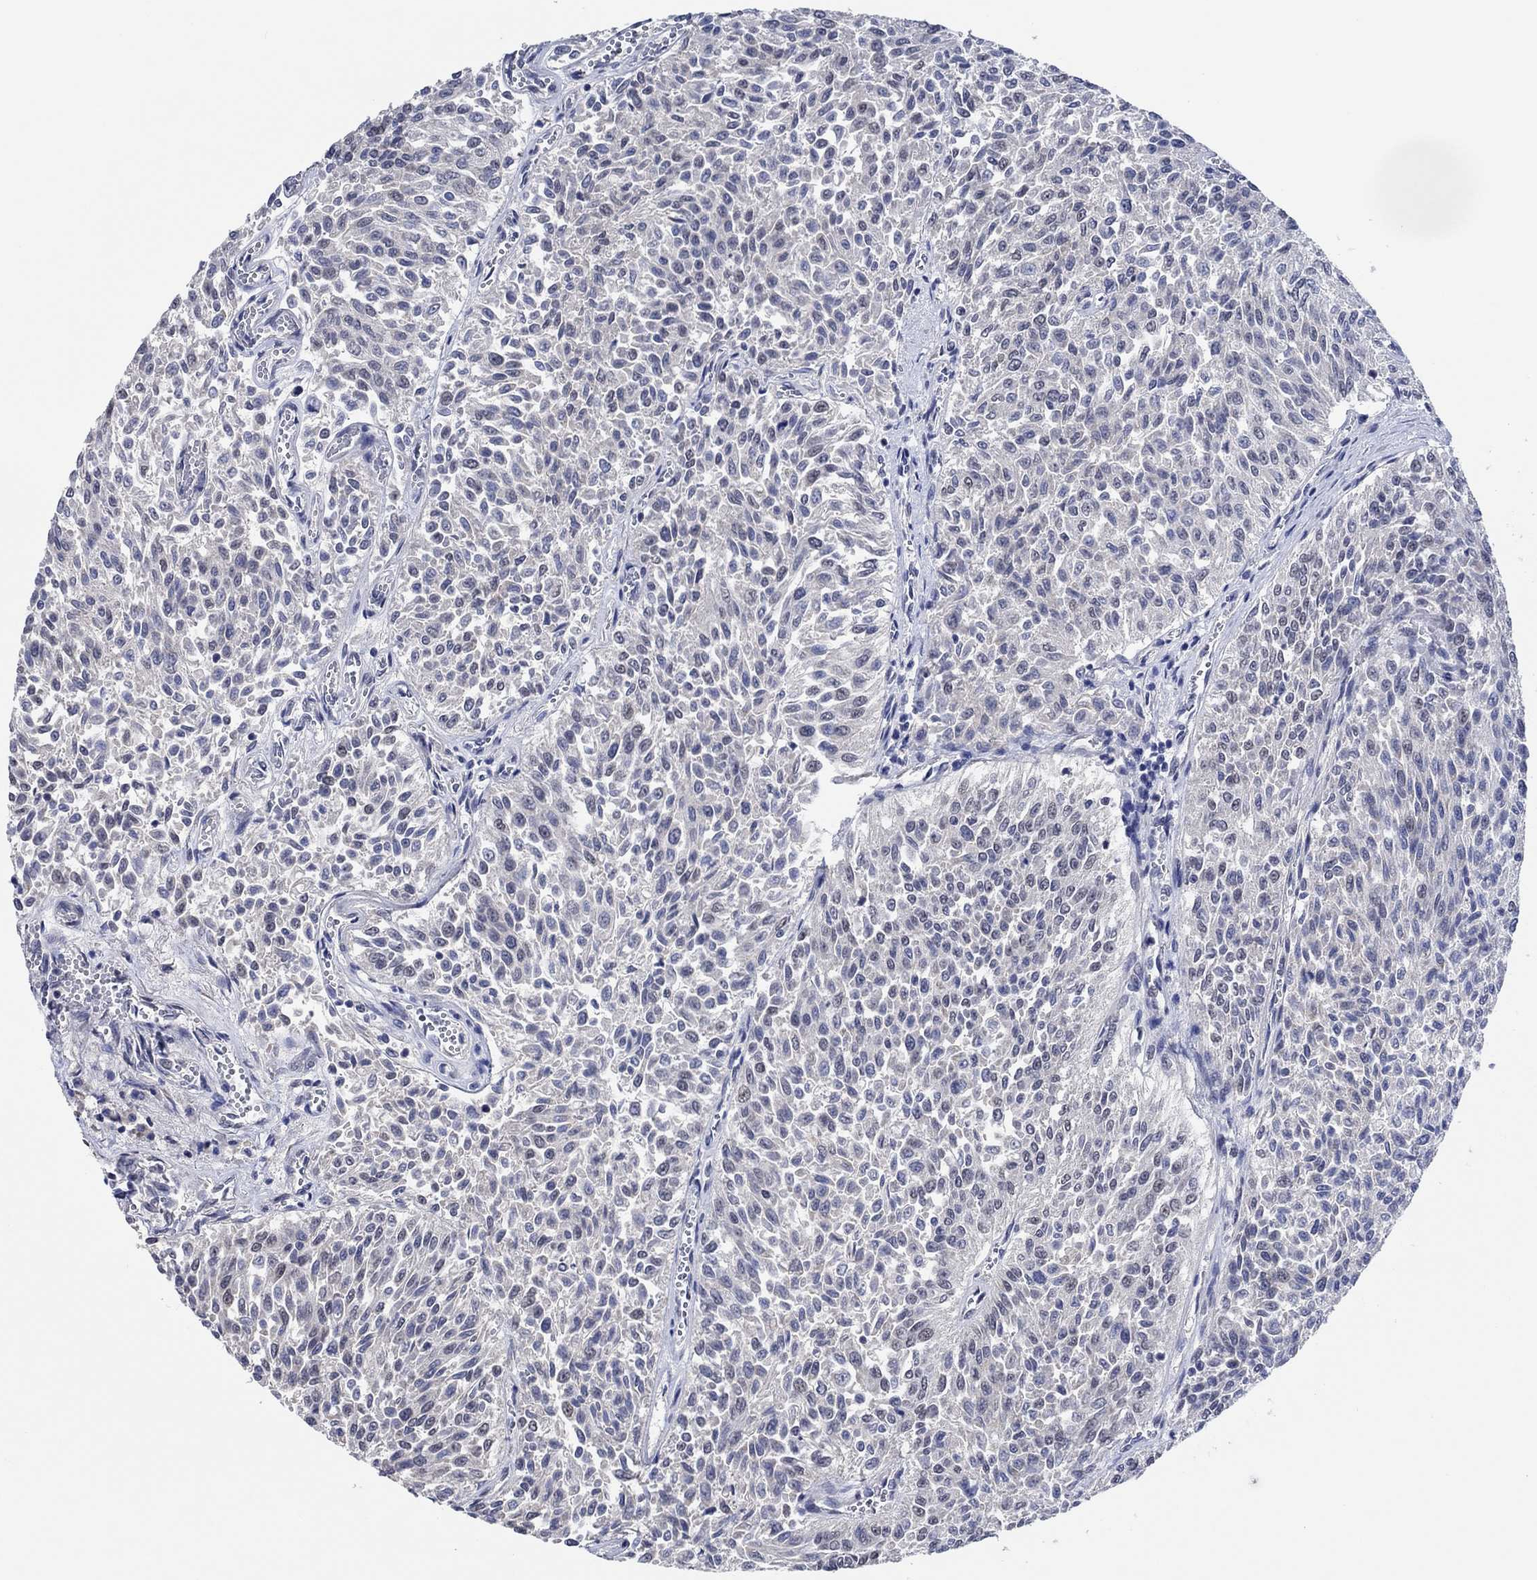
{"staining": {"intensity": "negative", "quantity": "none", "location": "none"}, "tissue": "urothelial cancer", "cell_type": "Tumor cells", "image_type": "cancer", "snomed": [{"axis": "morphology", "description": "Urothelial carcinoma, Low grade"}, {"axis": "topography", "description": "Urinary bladder"}], "caption": "Urothelial carcinoma (low-grade) was stained to show a protein in brown. There is no significant staining in tumor cells. (DAB immunohistochemistry (IHC) visualized using brightfield microscopy, high magnification).", "gene": "PRRT3", "patient": {"sex": "male", "age": 78}}